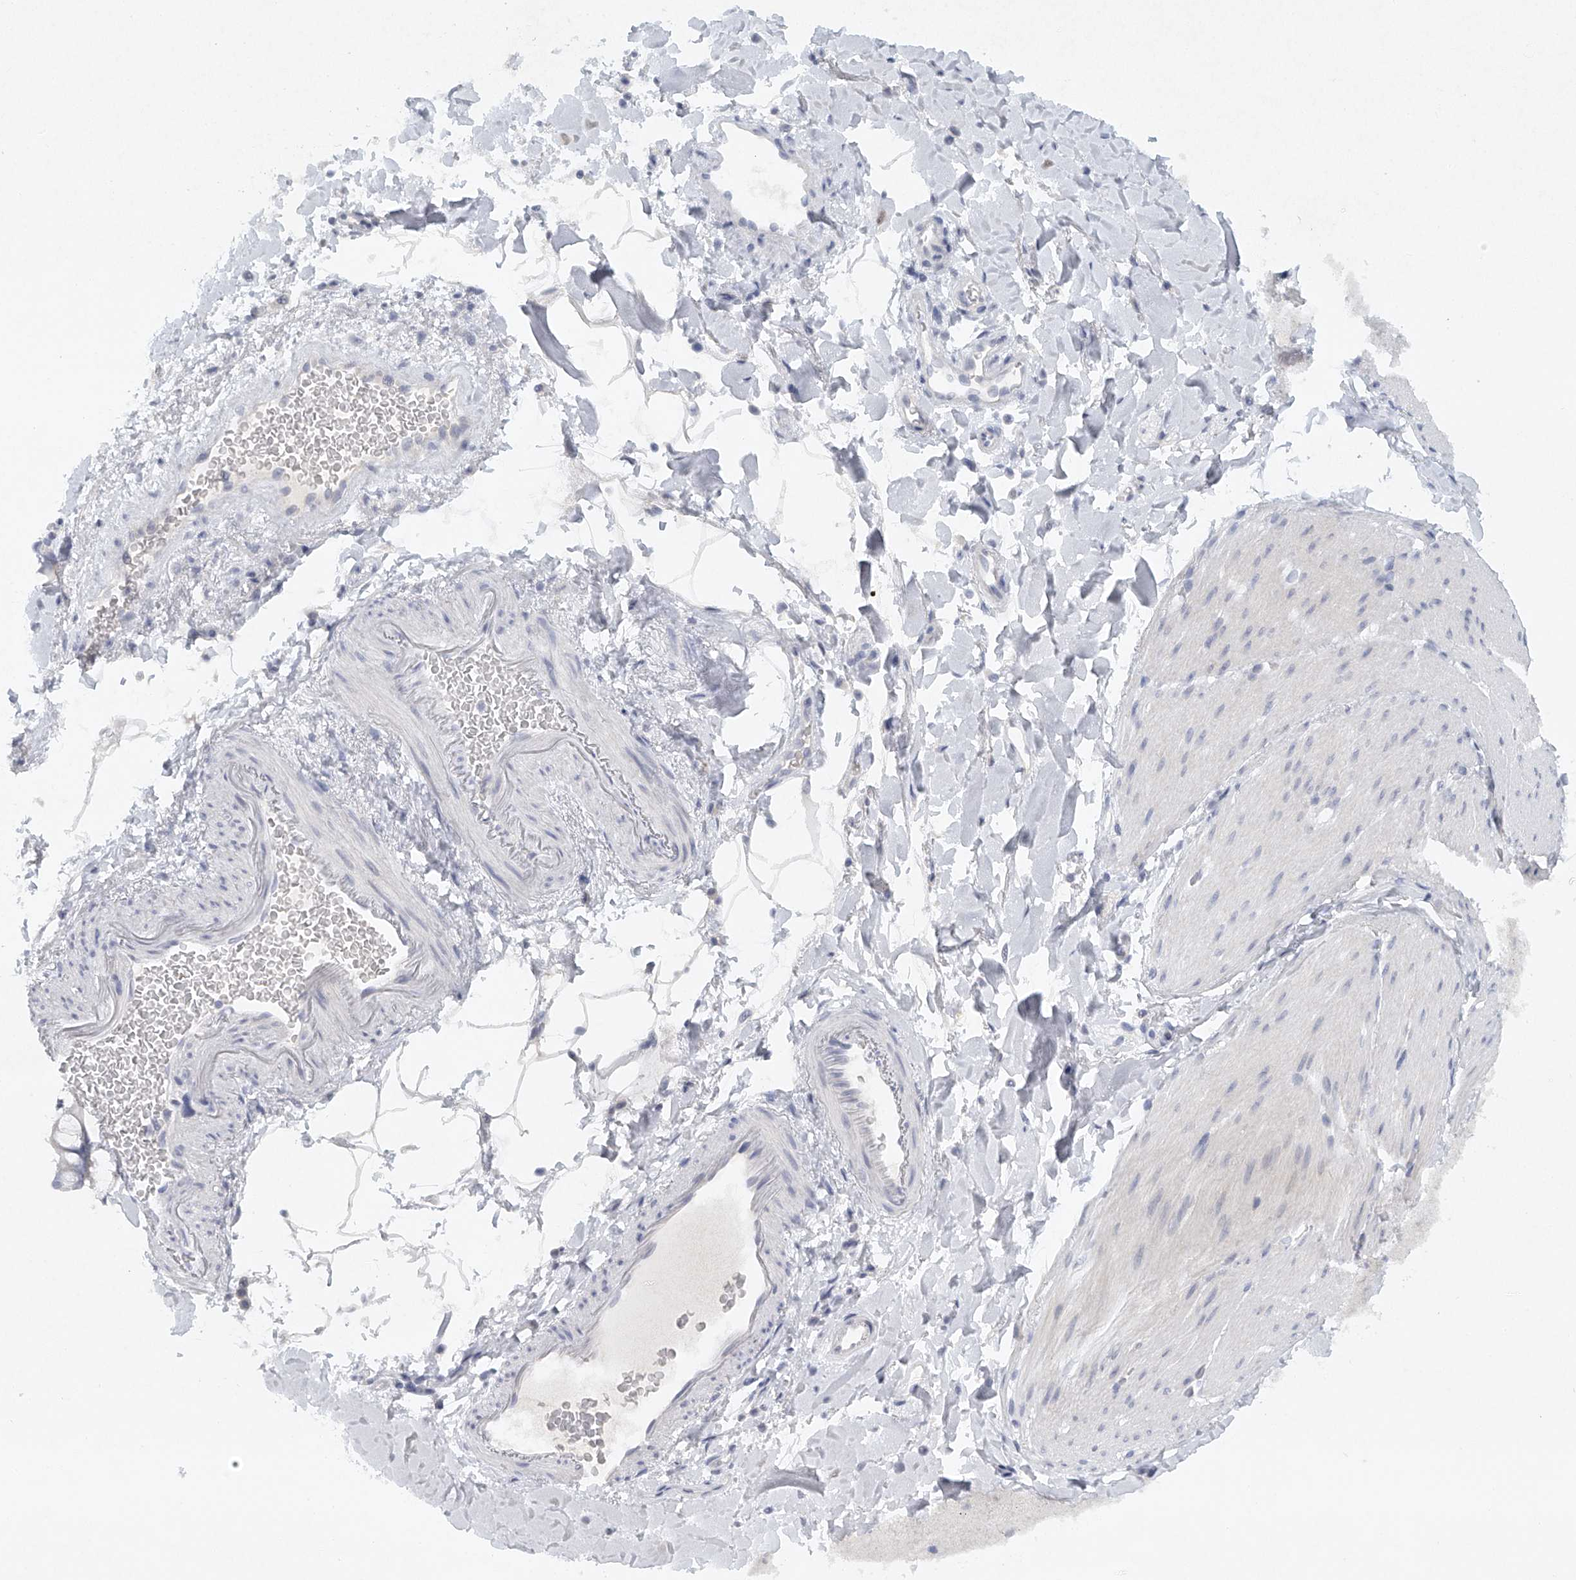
{"staining": {"intensity": "negative", "quantity": "none", "location": "none"}, "tissue": "smooth muscle", "cell_type": "Smooth muscle cells", "image_type": "normal", "snomed": [{"axis": "morphology", "description": "Normal tissue, NOS"}, {"axis": "topography", "description": "Smooth muscle"}, {"axis": "topography", "description": "Small intestine"}], "caption": "An immunohistochemistry (IHC) micrograph of normal smooth muscle is shown. There is no staining in smooth muscle cells of smooth muscle. (DAB immunohistochemistry visualized using brightfield microscopy, high magnification).", "gene": "FAT2", "patient": {"sex": "female", "age": 84}}